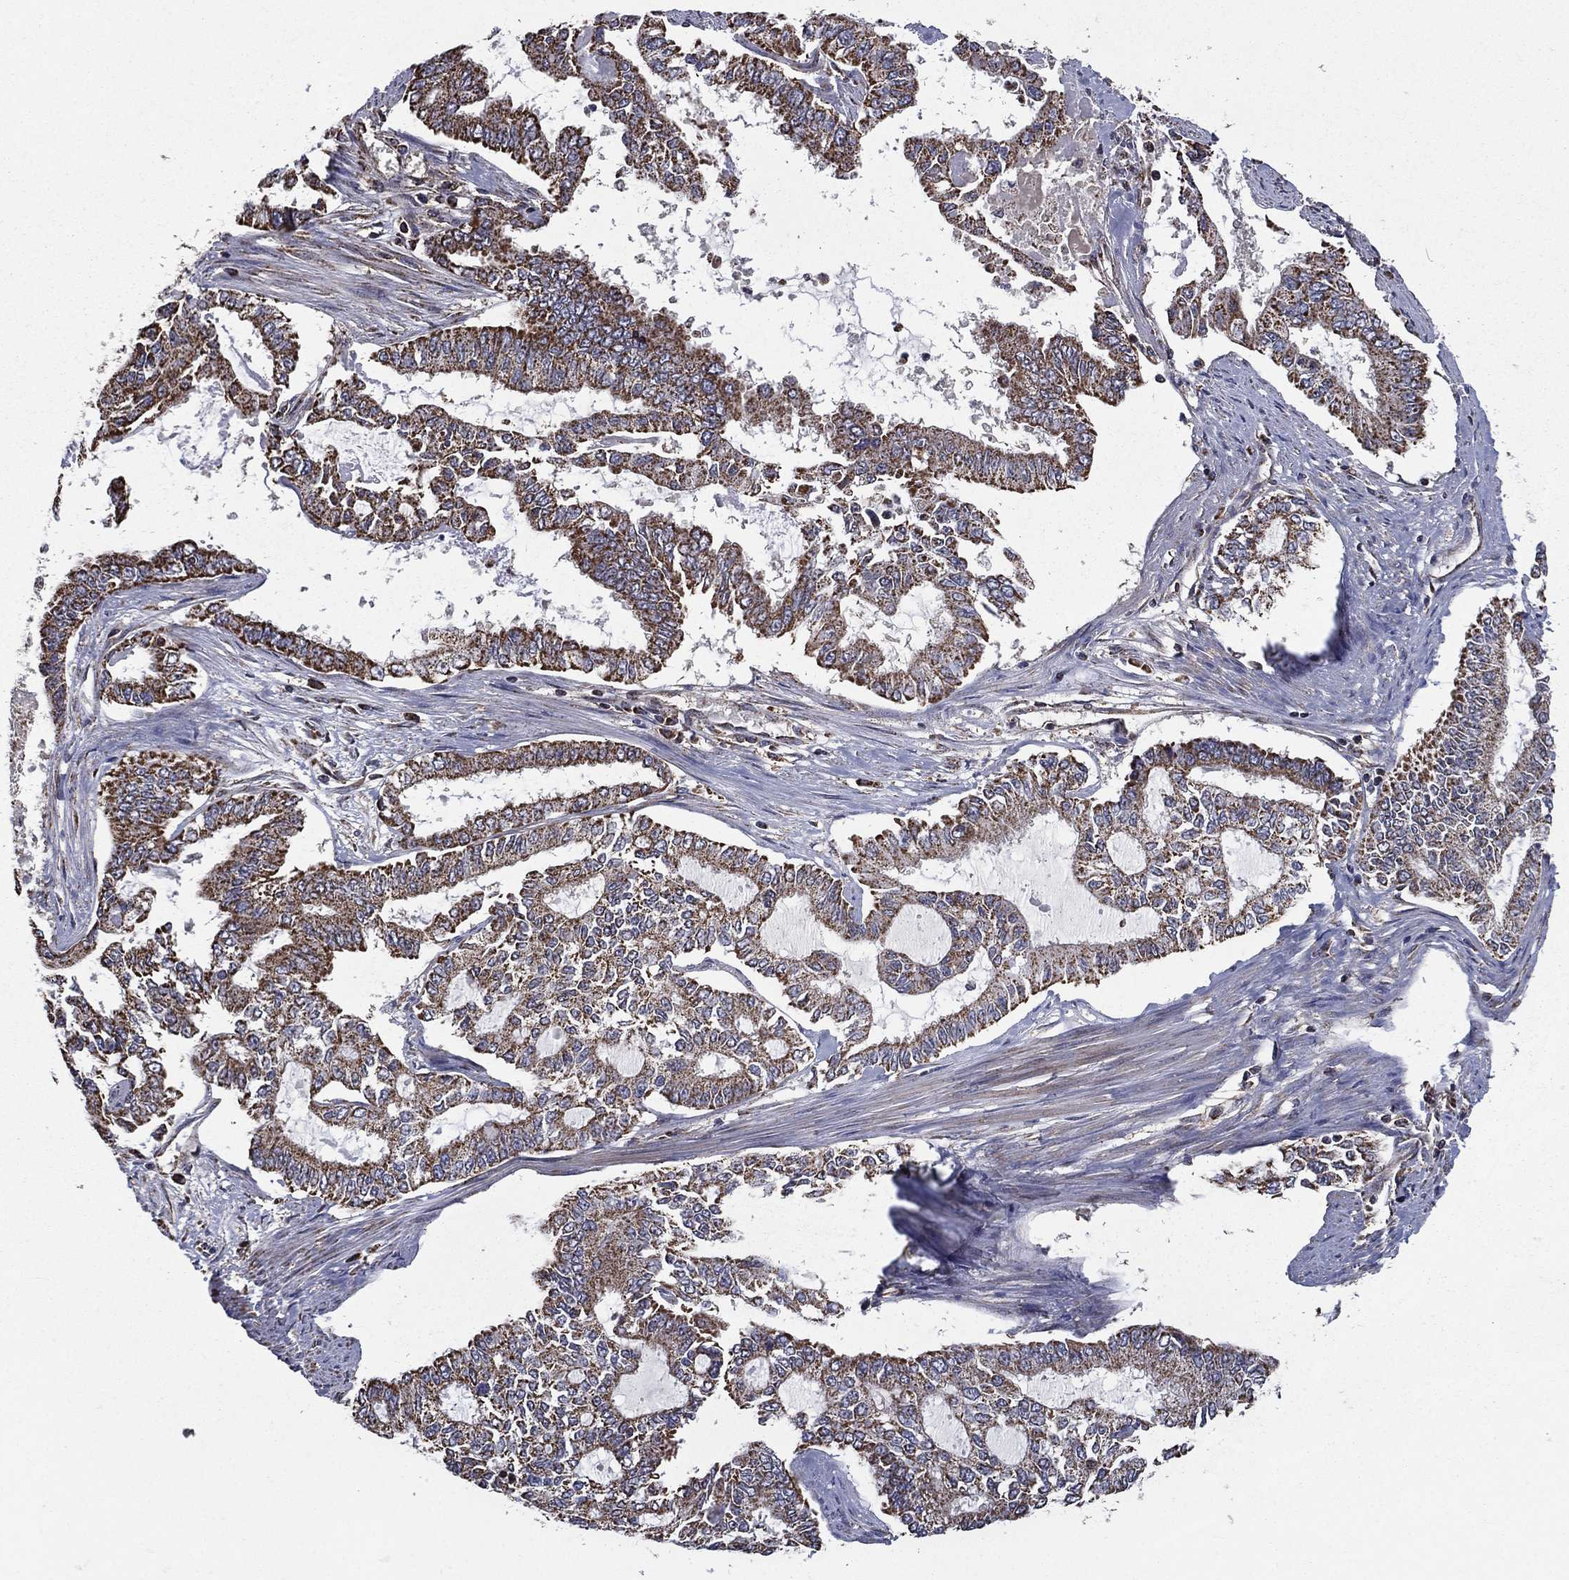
{"staining": {"intensity": "moderate", "quantity": ">75%", "location": "cytoplasmic/membranous"}, "tissue": "endometrial cancer", "cell_type": "Tumor cells", "image_type": "cancer", "snomed": [{"axis": "morphology", "description": "Adenocarcinoma, NOS"}, {"axis": "topography", "description": "Uterus"}], "caption": "High-magnification brightfield microscopy of adenocarcinoma (endometrial) stained with DAB (3,3'-diaminobenzidine) (brown) and counterstained with hematoxylin (blue). tumor cells exhibit moderate cytoplasmic/membranous staining is present in about>75% of cells.", "gene": "RIGI", "patient": {"sex": "female", "age": 59}}